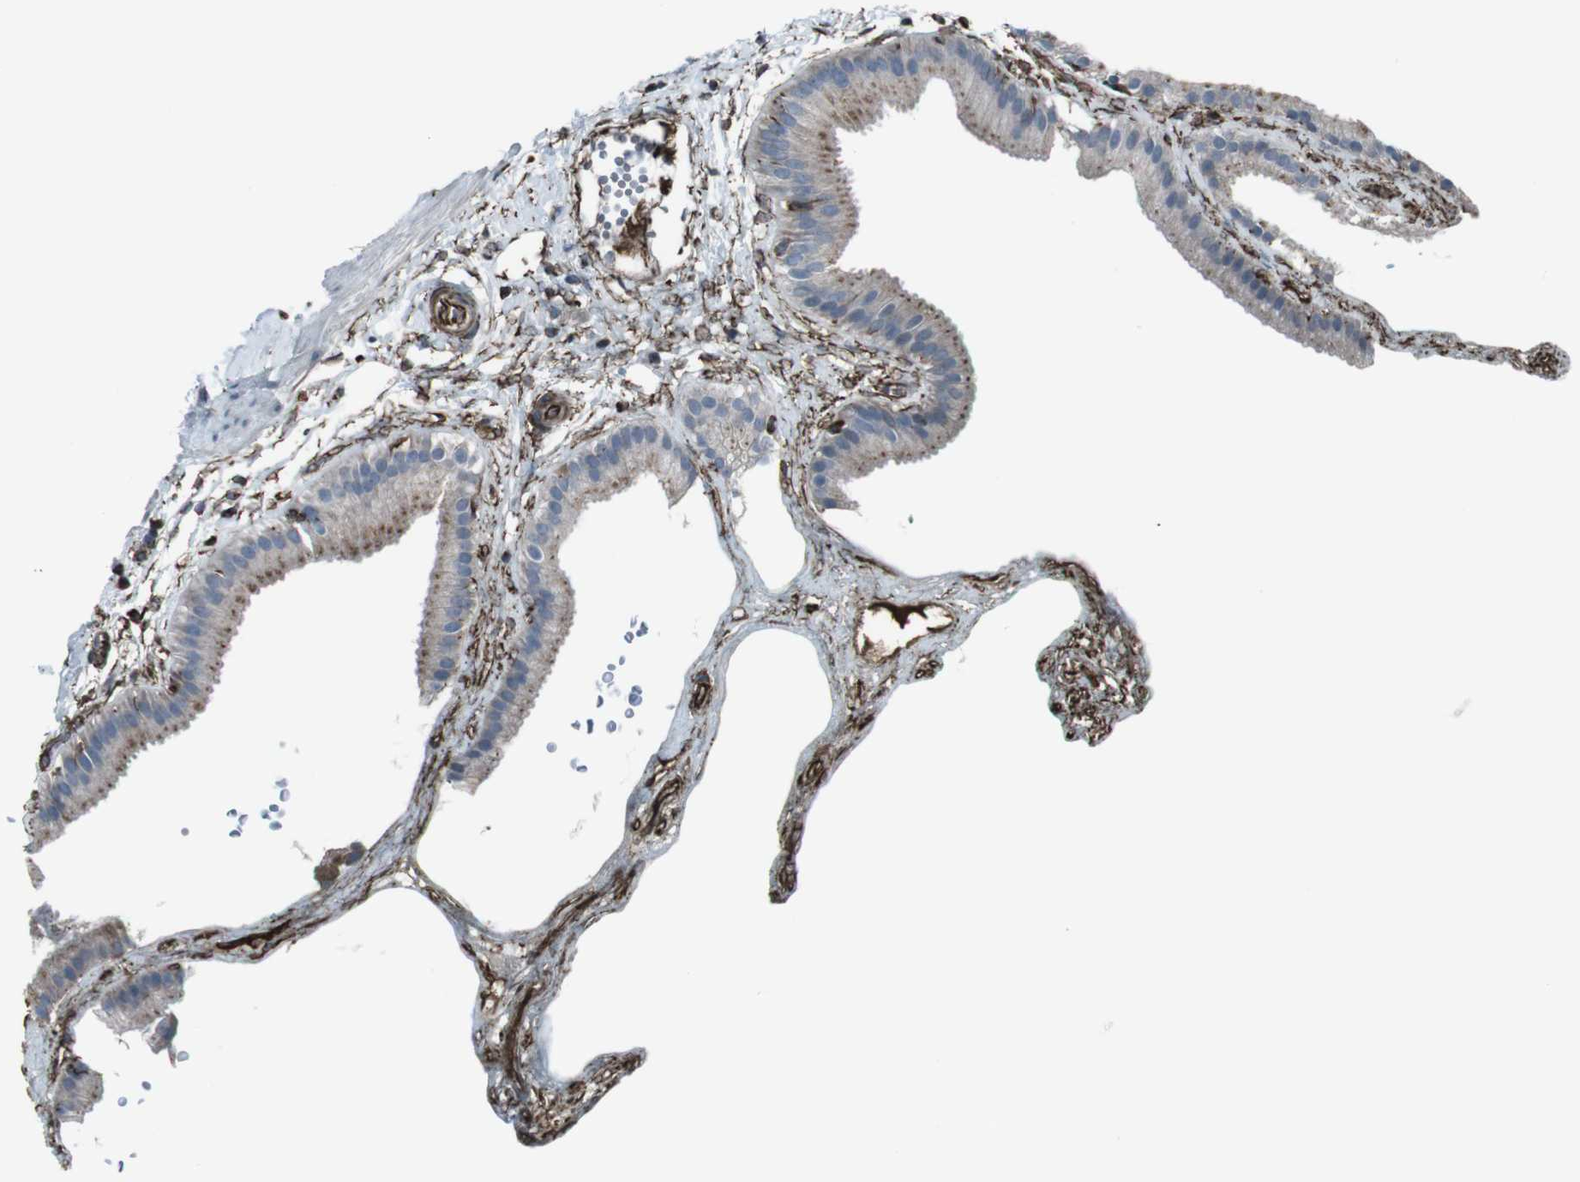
{"staining": {"intensity": "moderate", "quantity": "25%-75%", "location": "cytoplasmic/membranous"}, "tissue": "gallbladder", "cell_type": "Glandular cells", "image_type": "normal", "snomed": [{"axis": "morphology", "description": "Normal tissue, NOS"}, {"axis": "topography", "description": "Gallbladder"}], "caption": "Protein staining of unremarkable gallbladder displays moderate cytoplasmic/membranous expression in about 25%-75% of glandular cells. The staining was performed using DAB to visualize the protein expression in brown, while the nuclei were stained in blue with hematoxylin (Magnification: 20x).", "gene": "TMEM141", "patient": {"sex": "female", "age": 64}}